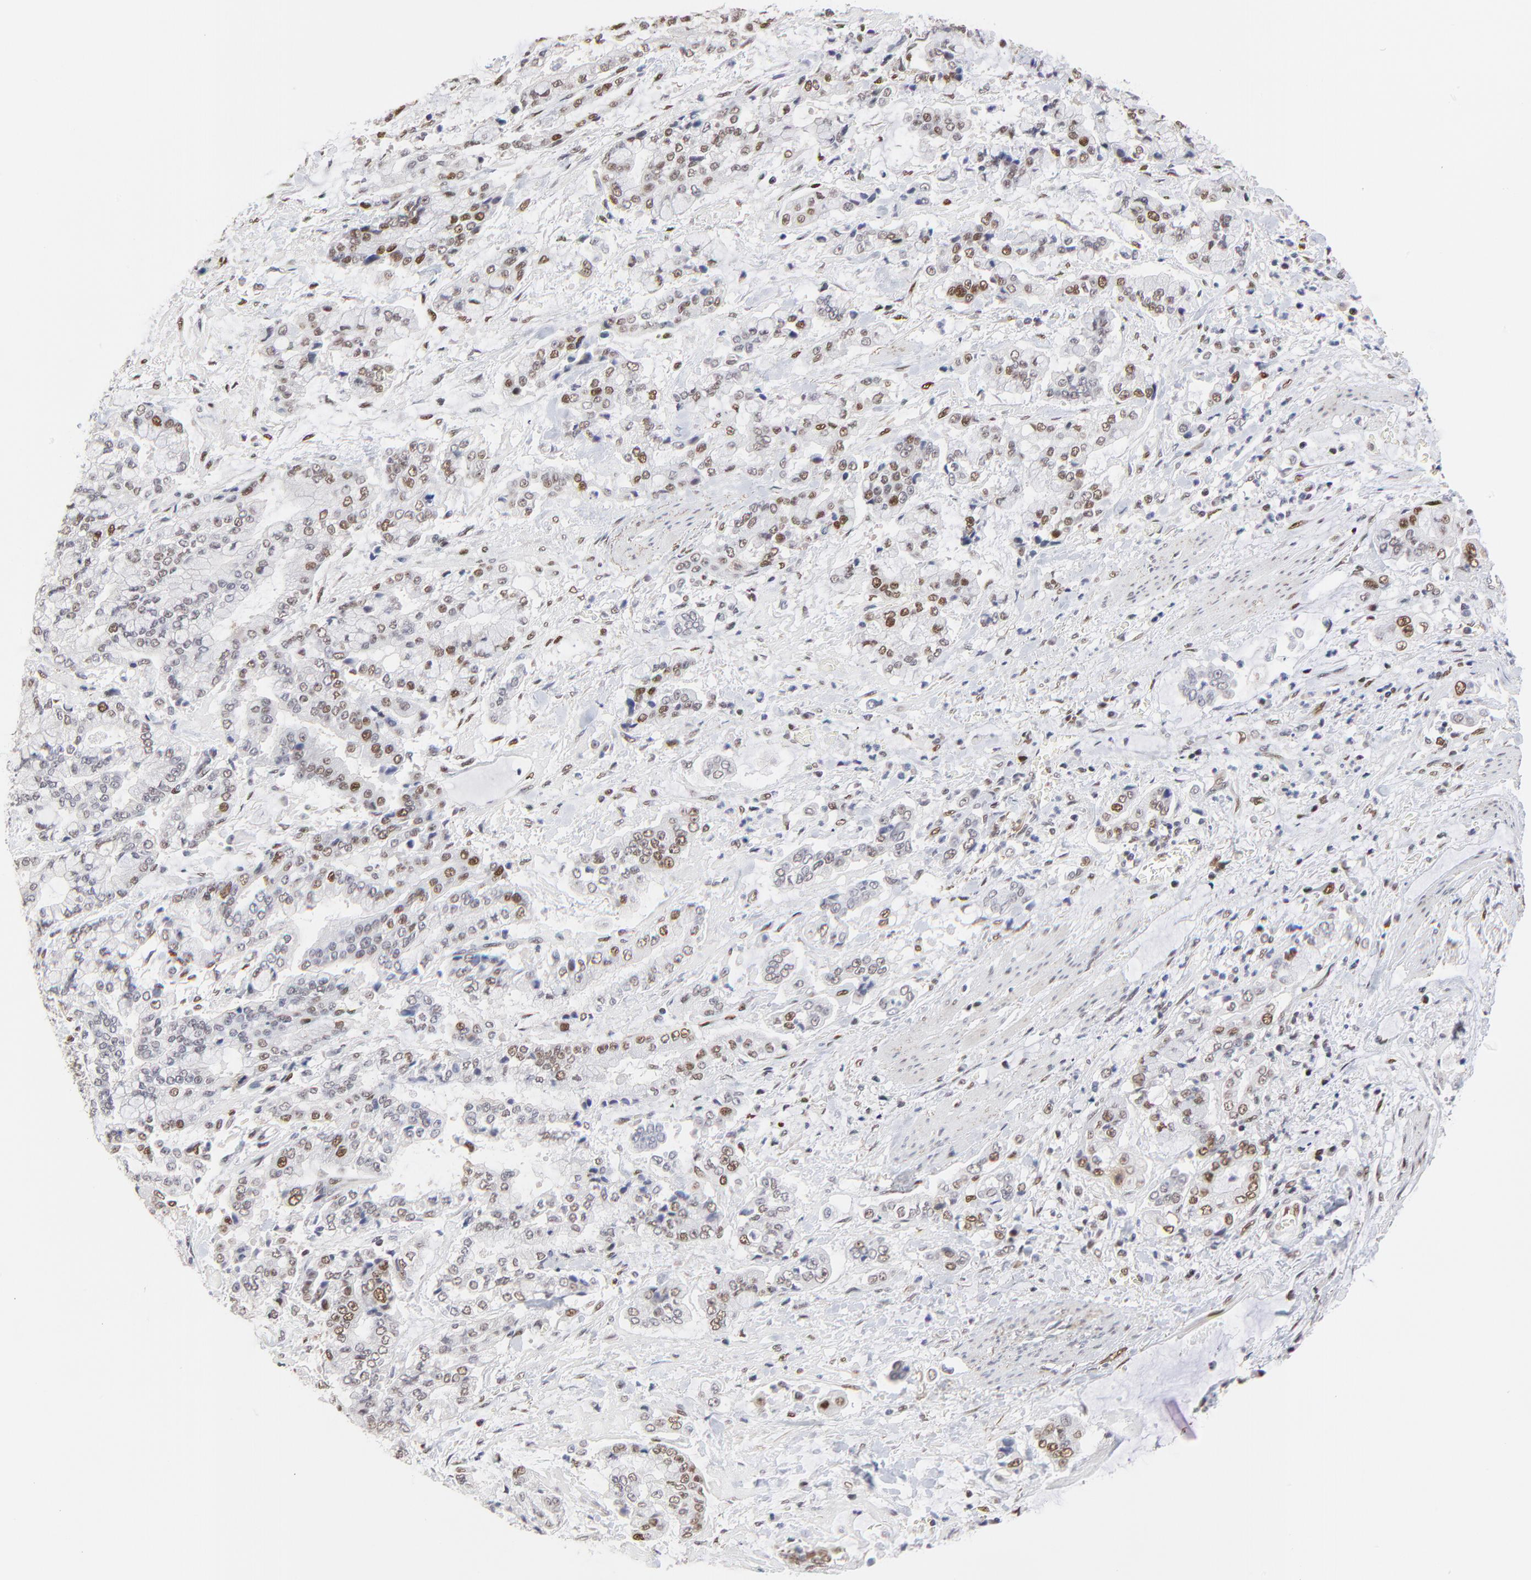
{"staining": {"intensity": "moderate", "quantity": "25%-75%", "location": "nuclear"}, "tissue": "stomach cancer", "cell_type": "Tumor cells", "image_type": "cancer", "snomed": [{"axis": "morphology", "description": "Normal tissue, NOS"}, {"axis": "morphology", "description": "Adenocarcinoma, NOS"}, {"axis": "topography", "description": "Stomach, upper"}, {"axis": "topography", "description": "Stomach"}], "caption": "Stomach cancer was stained to show a protein in brown. There is medium levels of moderate nuclear positivity in about 25%-75% of tumor cells.", "gene": "OGFOD1", "patient": {"sex": "male", "age": 76}}